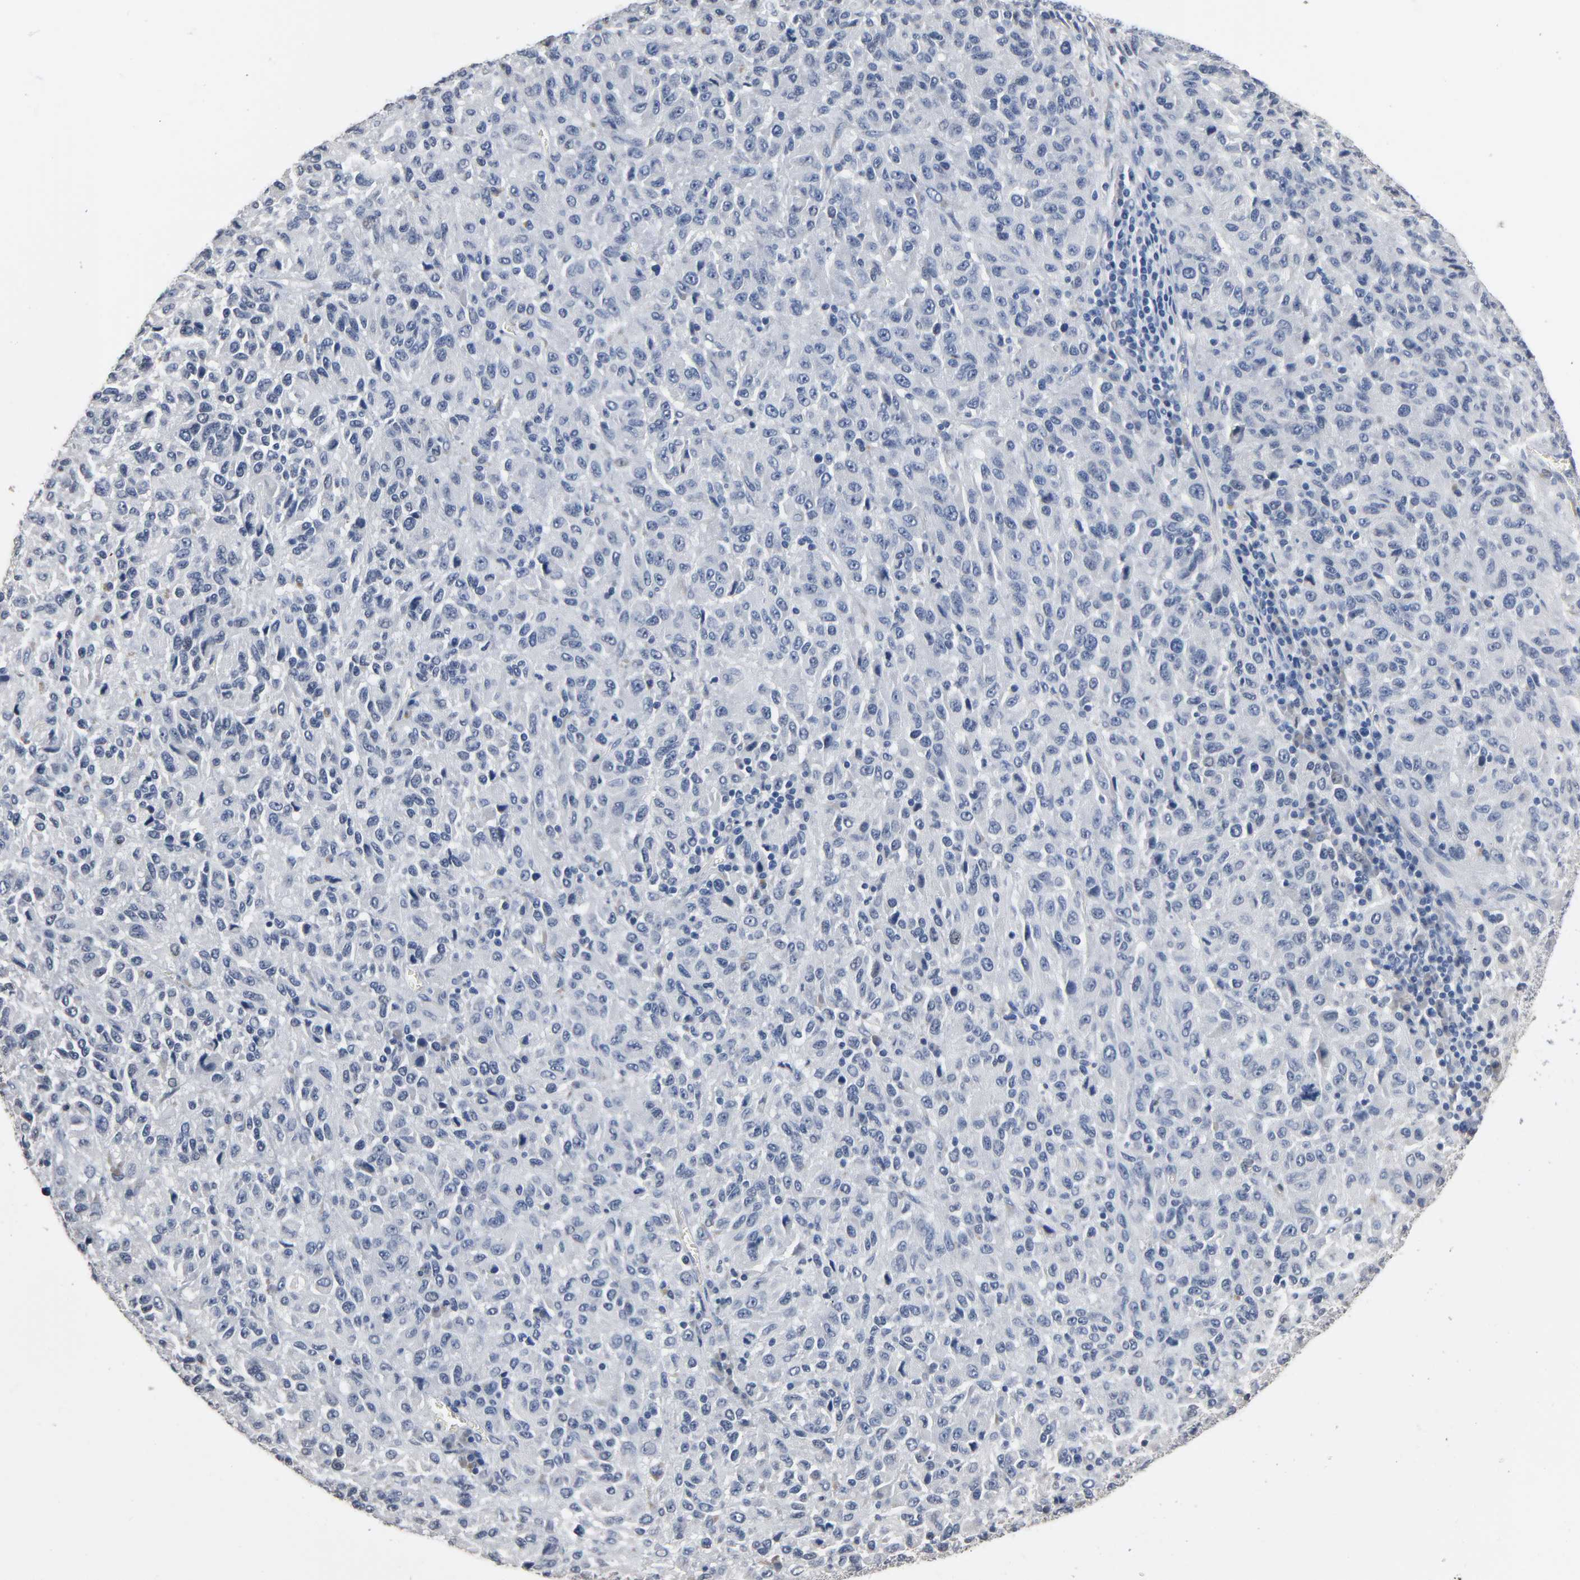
{"staining": {"intensity": "negative", "quantity": "none", "location": "none"}, "tissue": "melanoma", "cell_type": "Tumor cells", "image_type": "cancer", "snomed": [{"axis": "morphology", "description": "Malignant melanoma, Metastatic site"}, {"axis": "topography", "description": "Lung"}], "caption": "DAB immunohistochemical staining of human melanoma demonstrates no significant positivity in tumor cells.", "gene": "SOX6", "patient": {"sex": "male", "age": 64}}